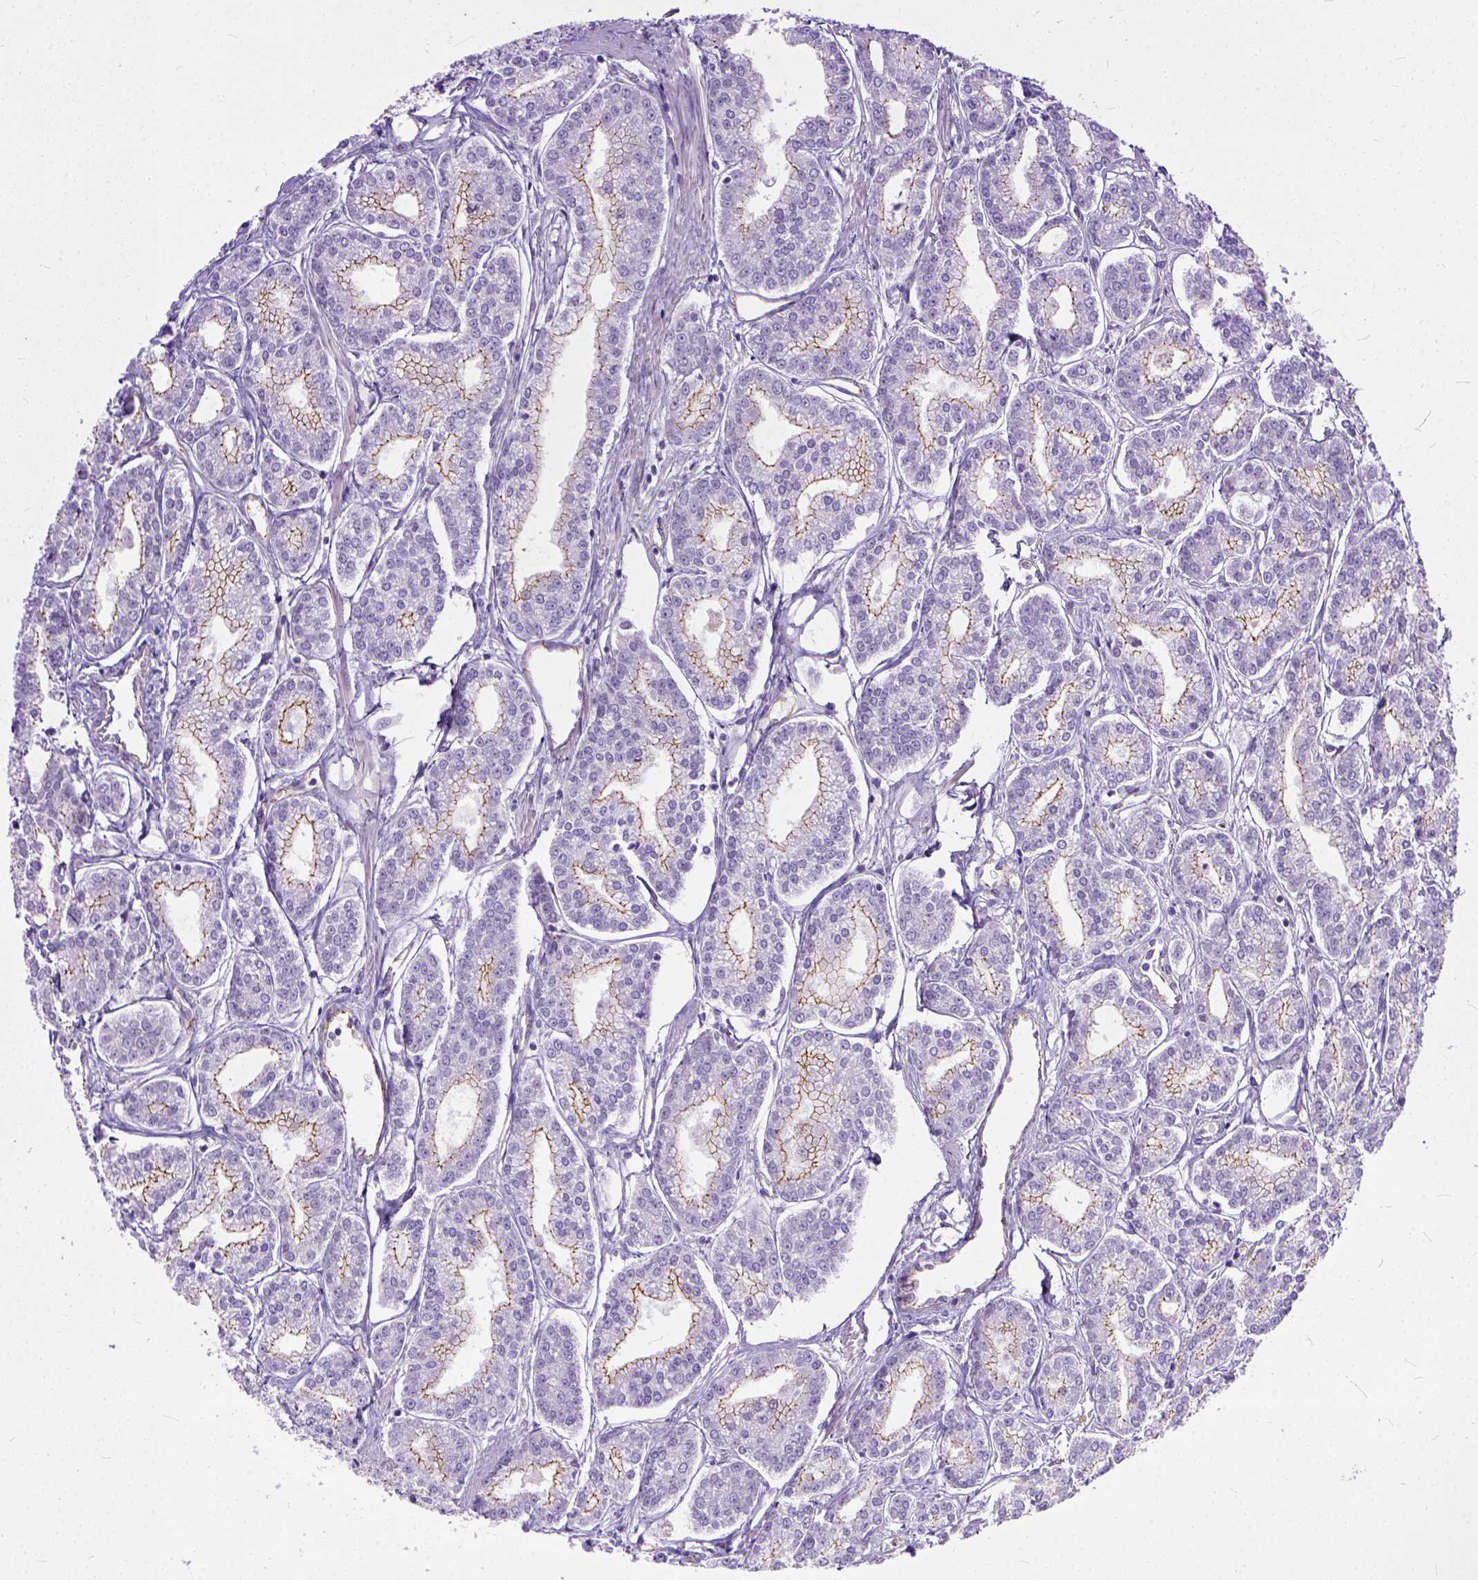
{"staining": {"intensity": "weak", "quantity": "25%-75%", "location": "cytoplasmic/membranous"}, "tissue": "prostate cancer", "cell_type": "Tumor cells", "image_type": "cancer", "snomed": [{"axis": "morphology", "description": "Adenocarcinoma, NOS"}, {"axis": "topography", "description": "Prostate"}], "caption": "DAB immunohistochemical staining of human prostate cancer reveals weak cytoplasmic/membranous protein expression in approximately 25%-75% of tumor cells.", "gene": "ADGRF1", "patient": {"sex": "male", "age": 71}}